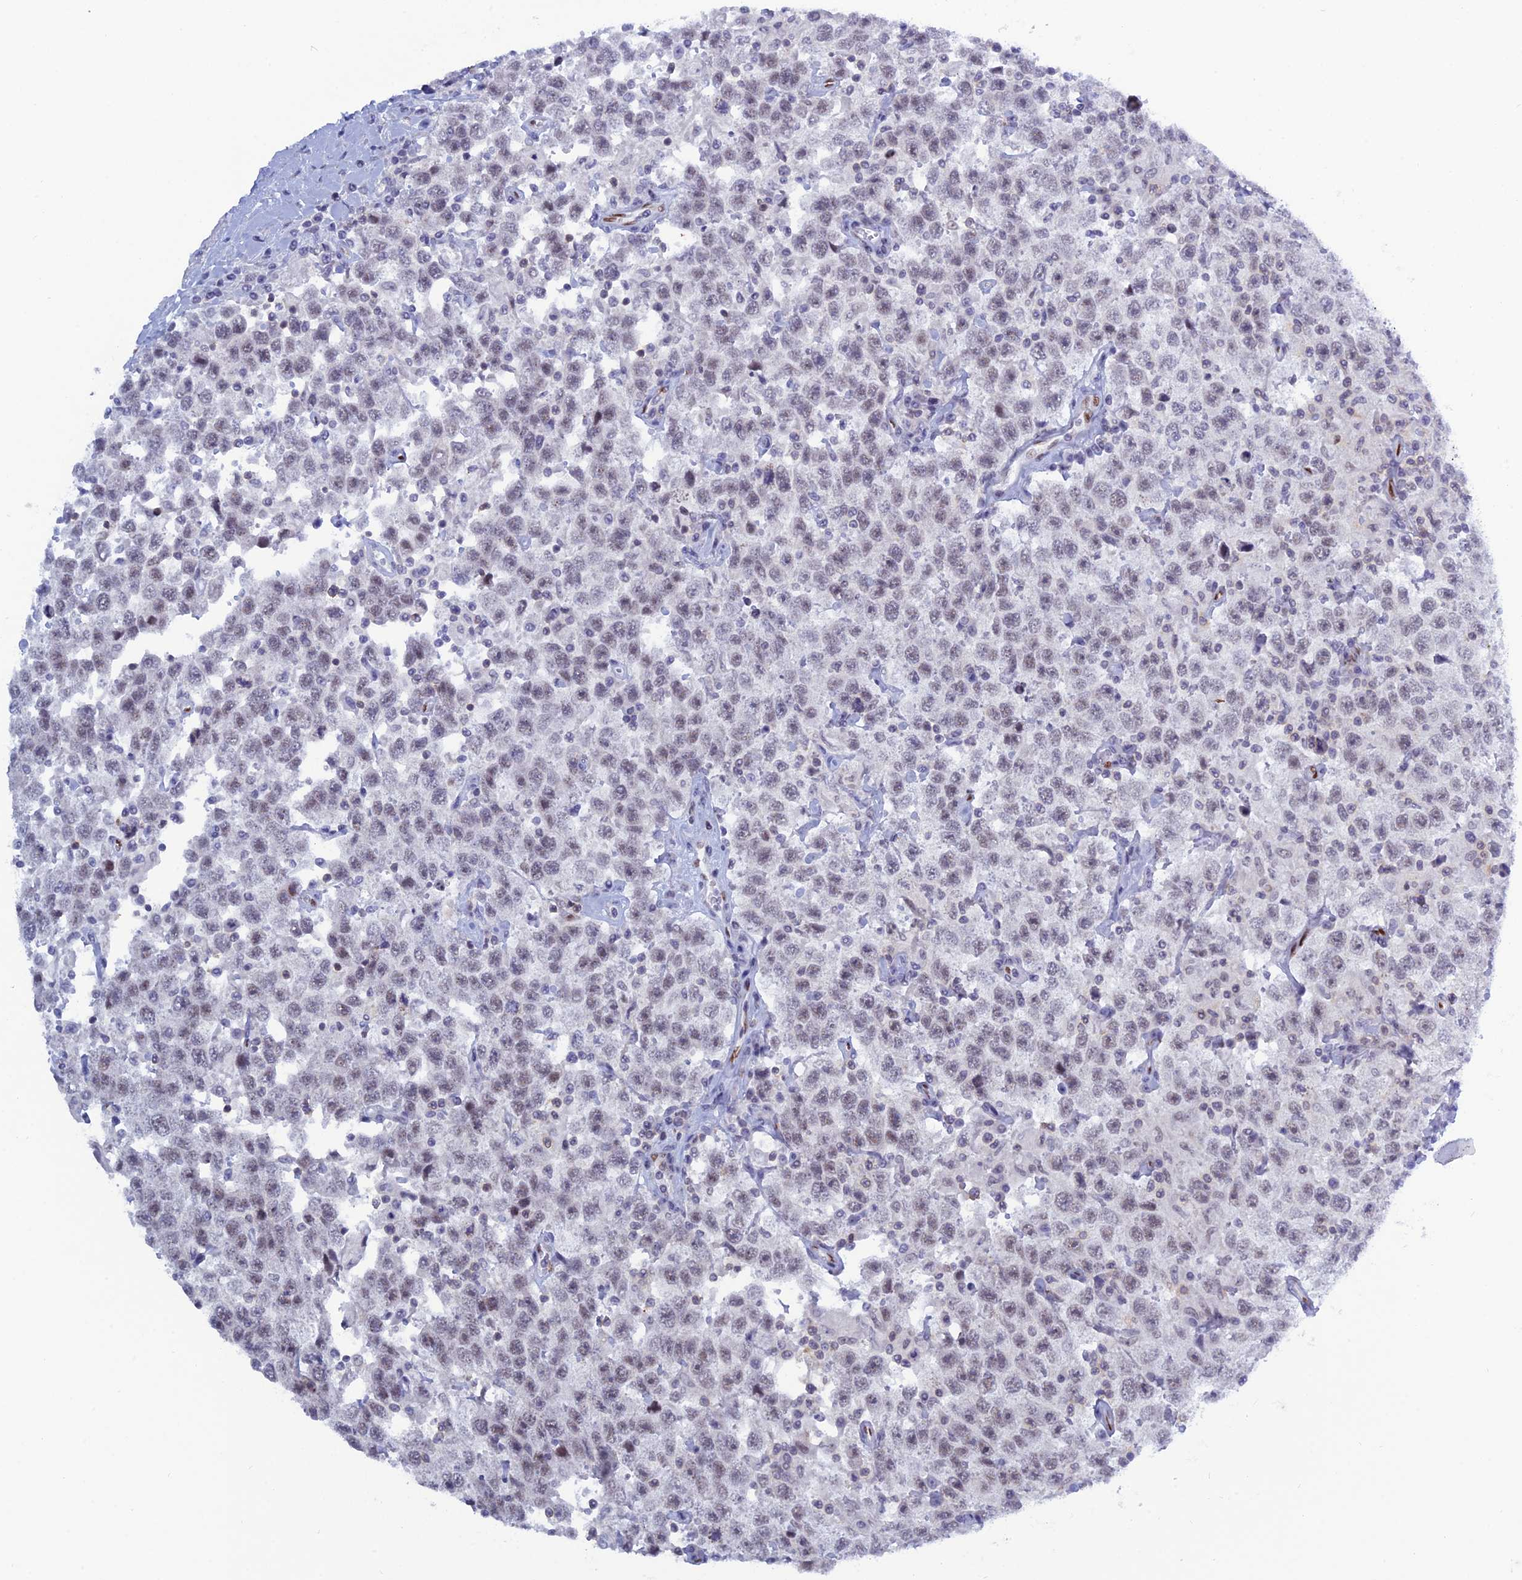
{"staining": {"intensity": "weak", "quantity": "<25%", "location": "nuclear"}, "tissue": "testis cancer", "cell_type": "Tumor cells", "image_type": "cancer", "snomed": [{"axis": "morphology", "description": "Seminoma, NOS"}, {"axis": "topography", "description": "Testis"}], "caption": "Human testis cancer (seminoma) stained for a protein using immunohistochemistry (IHC) shows no positivity in tumor cells.", "gene": "NOL4L", "patient": {"sex": "male", "age": 41}}